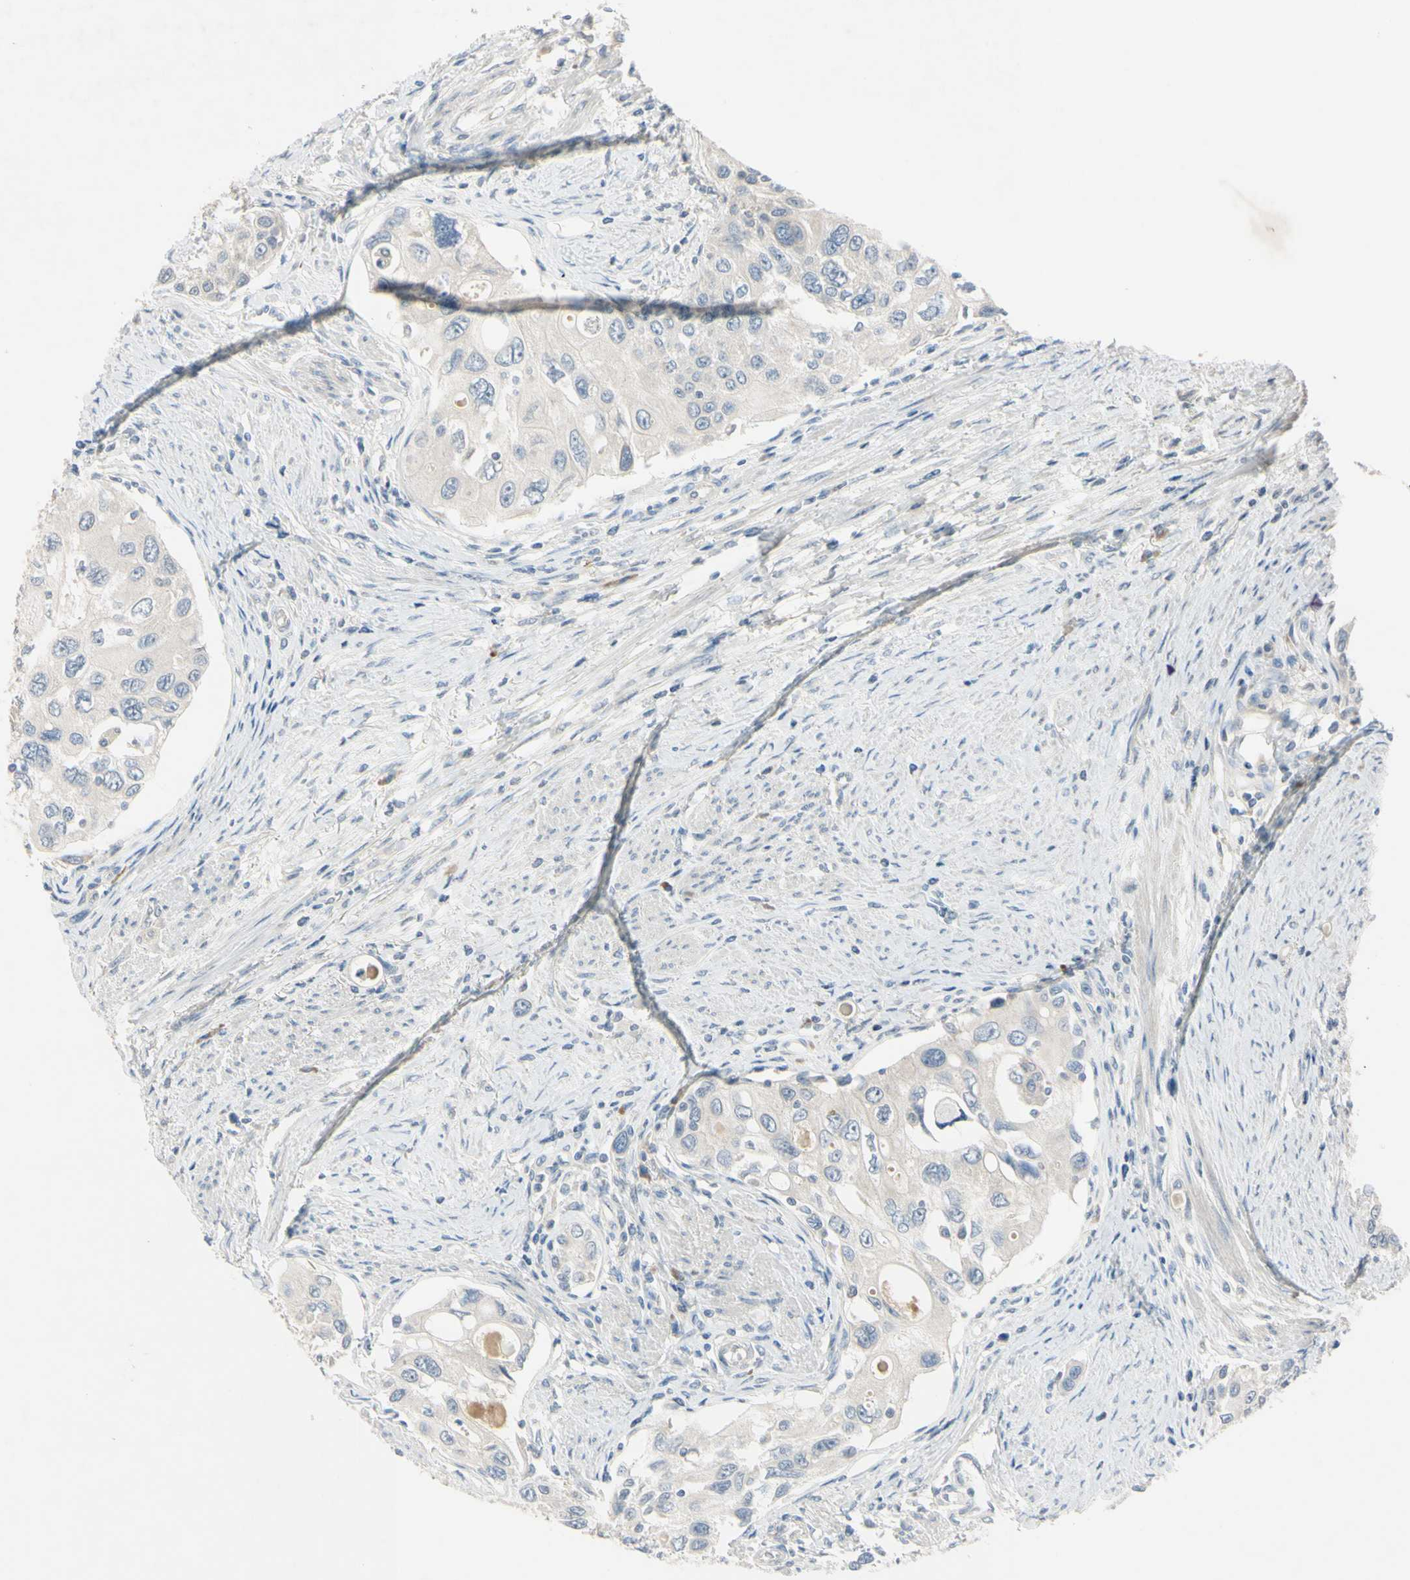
{"staining": {"intensity": "negative", "quantity": "none", "location": "none"}, "tissue": "urothelial cancer", "cell_type": "Tumor cells", "image_type": "cancer", "snomed": [{"axis": "morphology", "description": "Urothelial carcinoma, High grade"}, {"axis": "topography", "description": "Urinary bladder"}], "caption": "High power microscopy micrograph of an immunohistochemistry micrograph of urothelial cancer, revealing no significant positivity in tumor cells.", "gene": "AATK", "patient": {"sex": "female", "age": 56}}